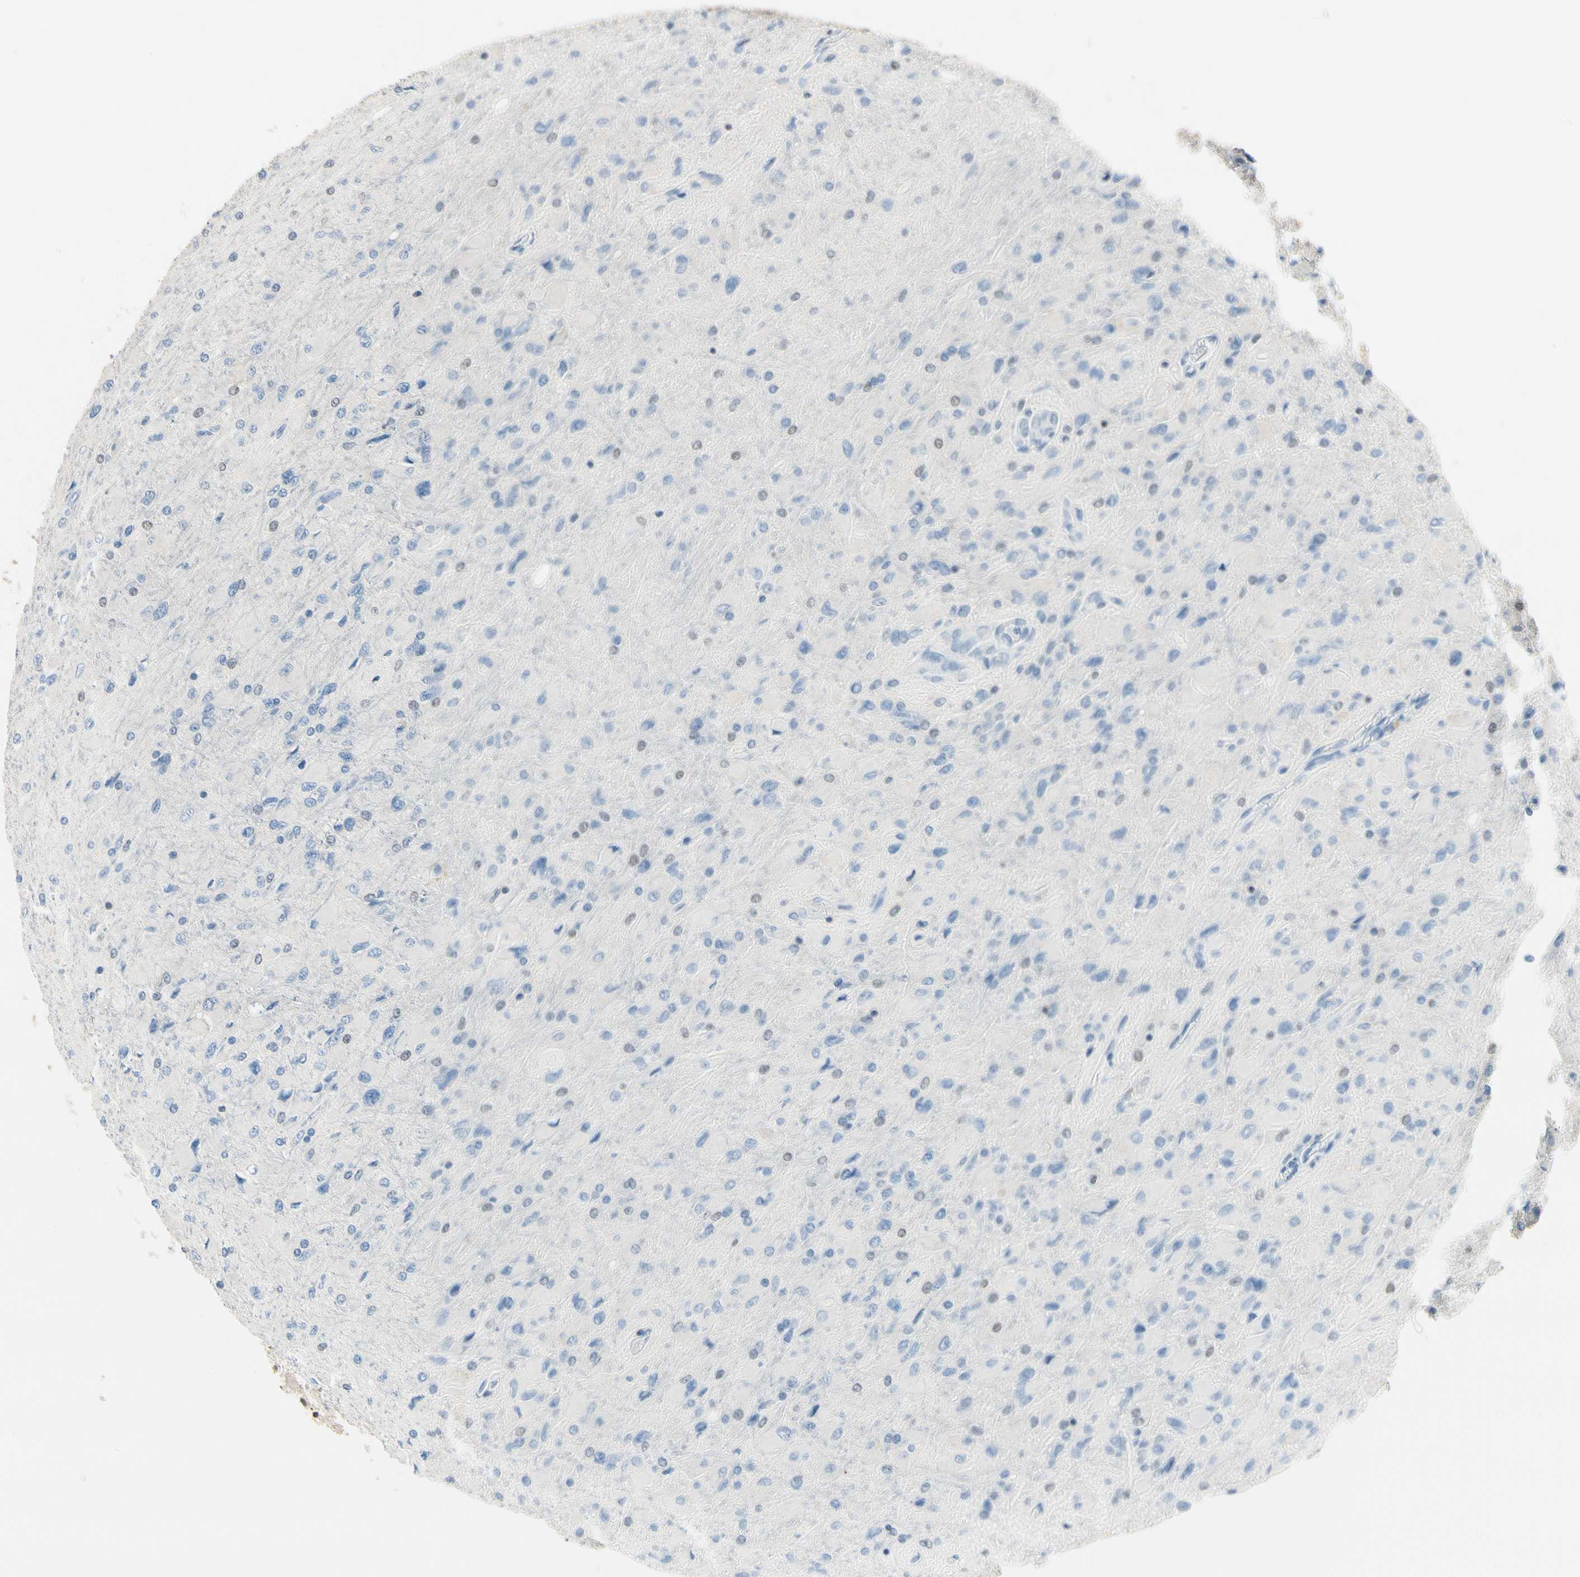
{"staining": {"intensity": "negative", "quantity": "none", "location": "none"}, "tissue": "glioma", "cell_type": "Tumor cells", "image_type": "cancer", "snomed": [{"axis": "morphology", "description": "Glioma, malignant, High grade"}, {"axis": "topography", "description": "Cerebral cortex"}], "caption": "Immunohistochemistry (IHC) image of human glioma stained for a protein (brown), which shows no positivity in tumor cells. (DAB (3,3'-diaminobenzidine) immunohistochemistry (IHC), high magnification).", "gene": "NFATC2", "patient": {"sex": "female", "age": 36}}